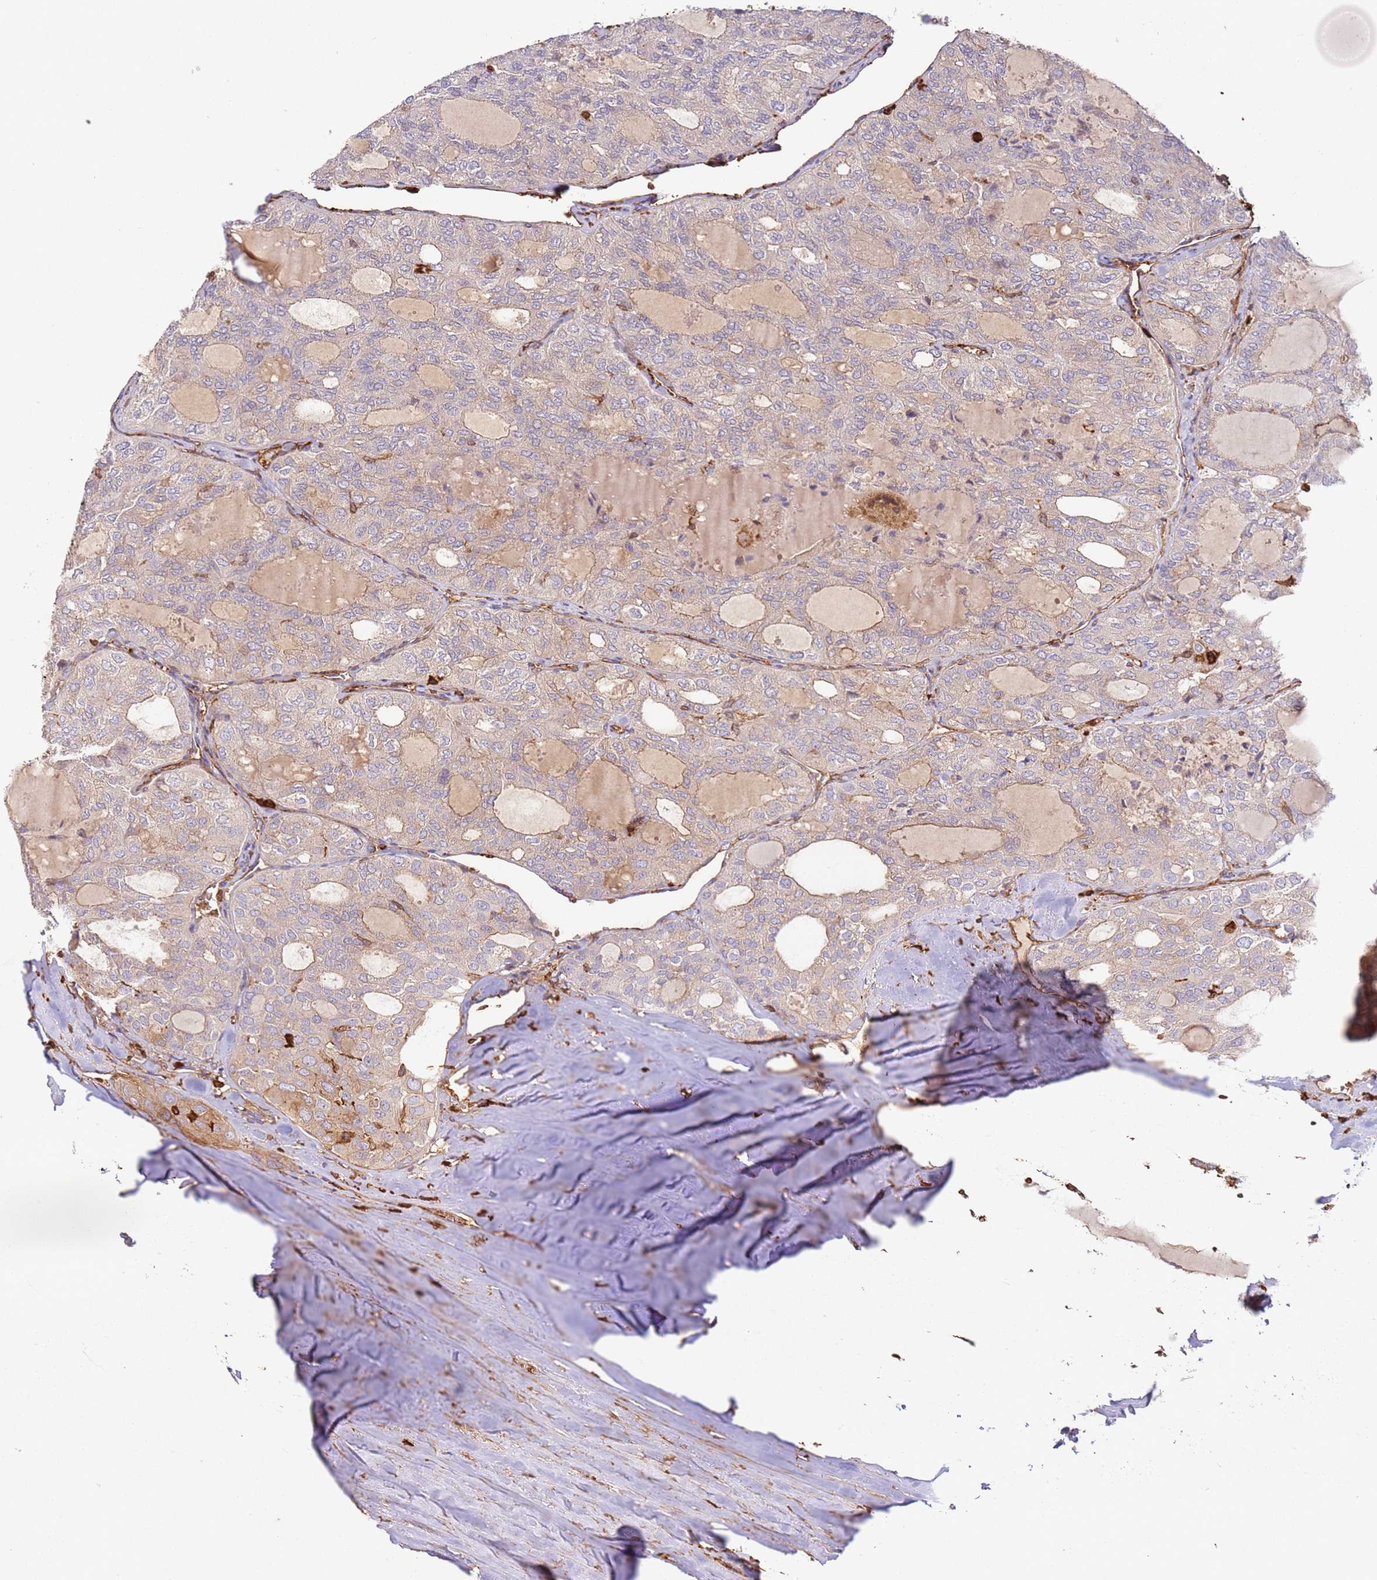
{"staining": {"intensity": "weak", "quantity": "<25%", "location": "cytoplasmic/membranous"}, "tissue": "thyroid cancer", "cell_type": "Tumor cells", "image_type": "cancer", "snomed": [{"axis": "morphology", "description": "Follicular adenoma carcinoma, NOS"}, {"axis": "topography", "description": "Thyroid gland"}], "caption": "Protein analysis of follicular adenoma carcinoma (thyroid) reveals no significant expression in tumor cells.", "gene": "OR6P1", "patient": {"sex": "male", "age": 75}}